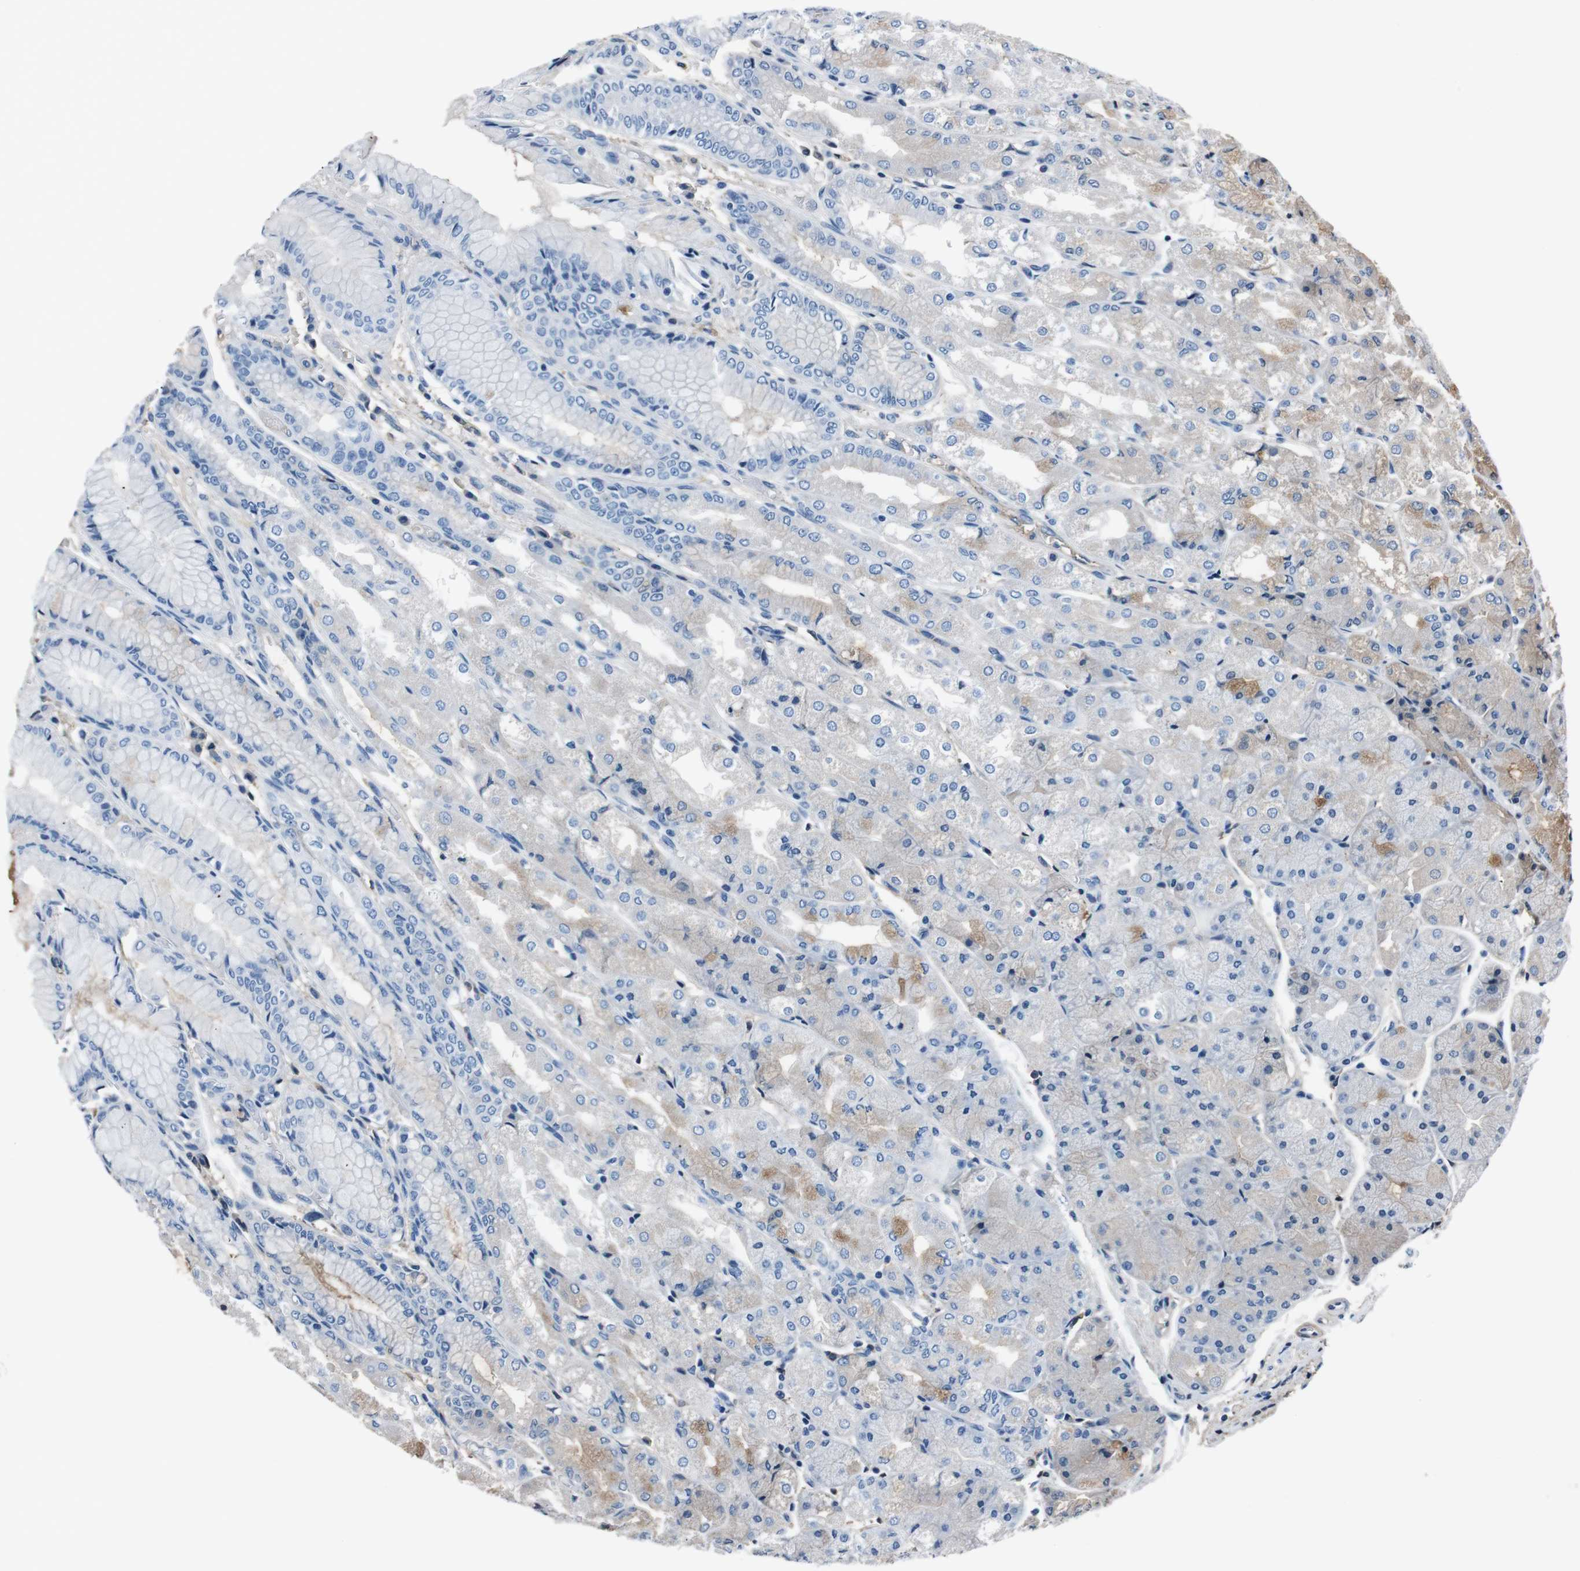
{"staining": {"intensity": "moderate", "quantity": "<25%", "location": "cytoplasmic/membranous"}, "tissue": "stomach", "cell_type": "Glandular cells", "image_type": "normal", "snomed": [{"axis": "morphology", "description": "Normal tissue, NOS"}, {"axis": "topography", "description": "Stomach, upper"}], "caption": "Immunohistochemical staining of normal stomach reveals moderate cytoplasmic/membranous protein staining in about <25% of glandular cells. Using DAB (brown) and hematoxylin (blue) stains, captured at high magnification using brightfield microscopy.", "gene": "LEP", "patient": {"sex": "male", "age": 72}}